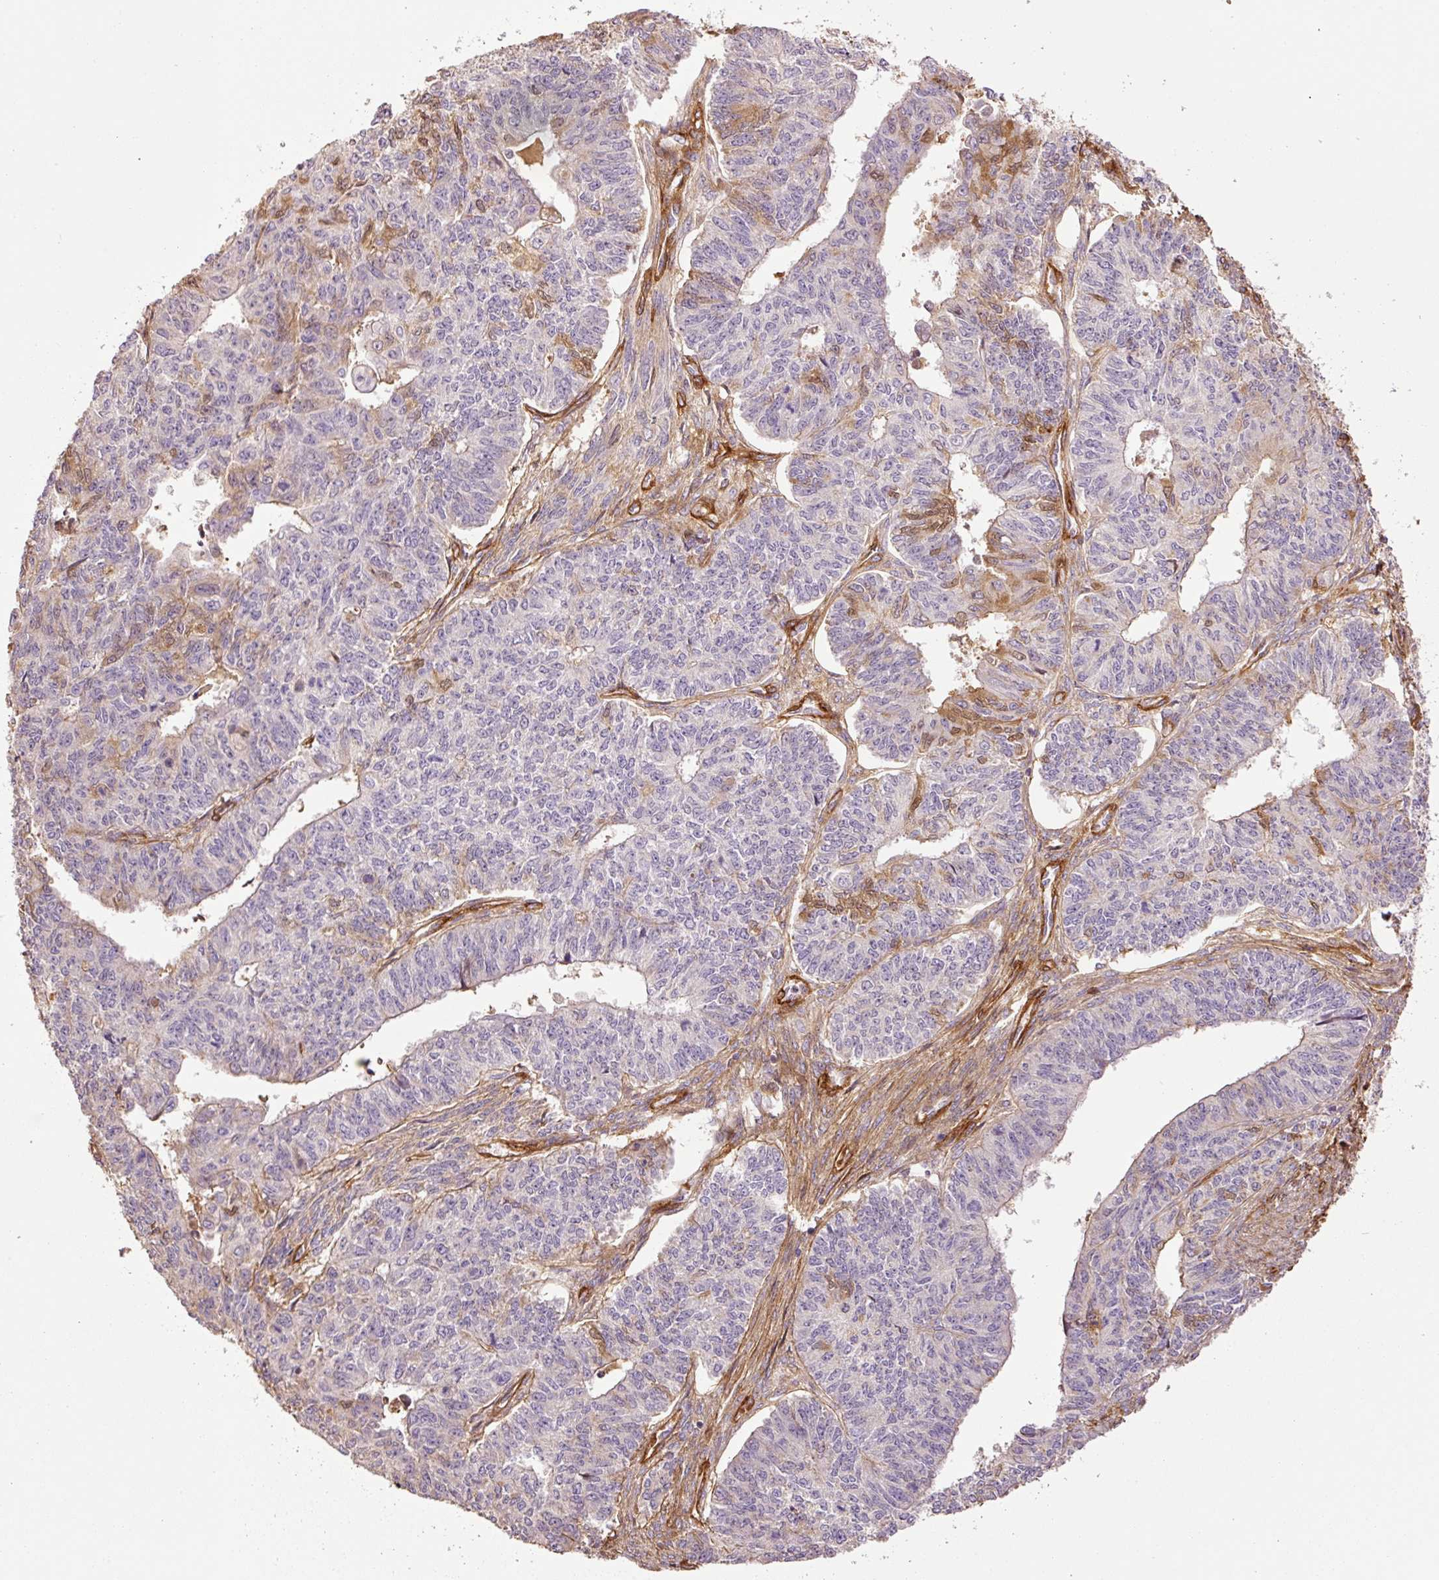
{"staining": {"intensity": "moderate", "quantity": "<25%", "location": "cytoplasmic/membranous,nuclear"}, "tissue": "endometrial cancer", "cell_type": "Tumor cells", "image_type": "cancer", "snomed": [{"axis": "morphology", "description": "Adenocarcinoma, NOS"}, {"axis": "topography", "description": "Endometrium"}], "caption": "Immunohistochemistry histopathology image of neoplastic tissue: human endometrial adenocarcinoma stained using immunohistochemistry exhibits low levels of moderate protein expression localized specifically in the cytoplasmic/membranous and nuclear of tumor cells, appearing as a cytoplasmic/membranous and nuclear brown color.", "gene": "NID2", "patient": {"sex": "female", "age": 32}}